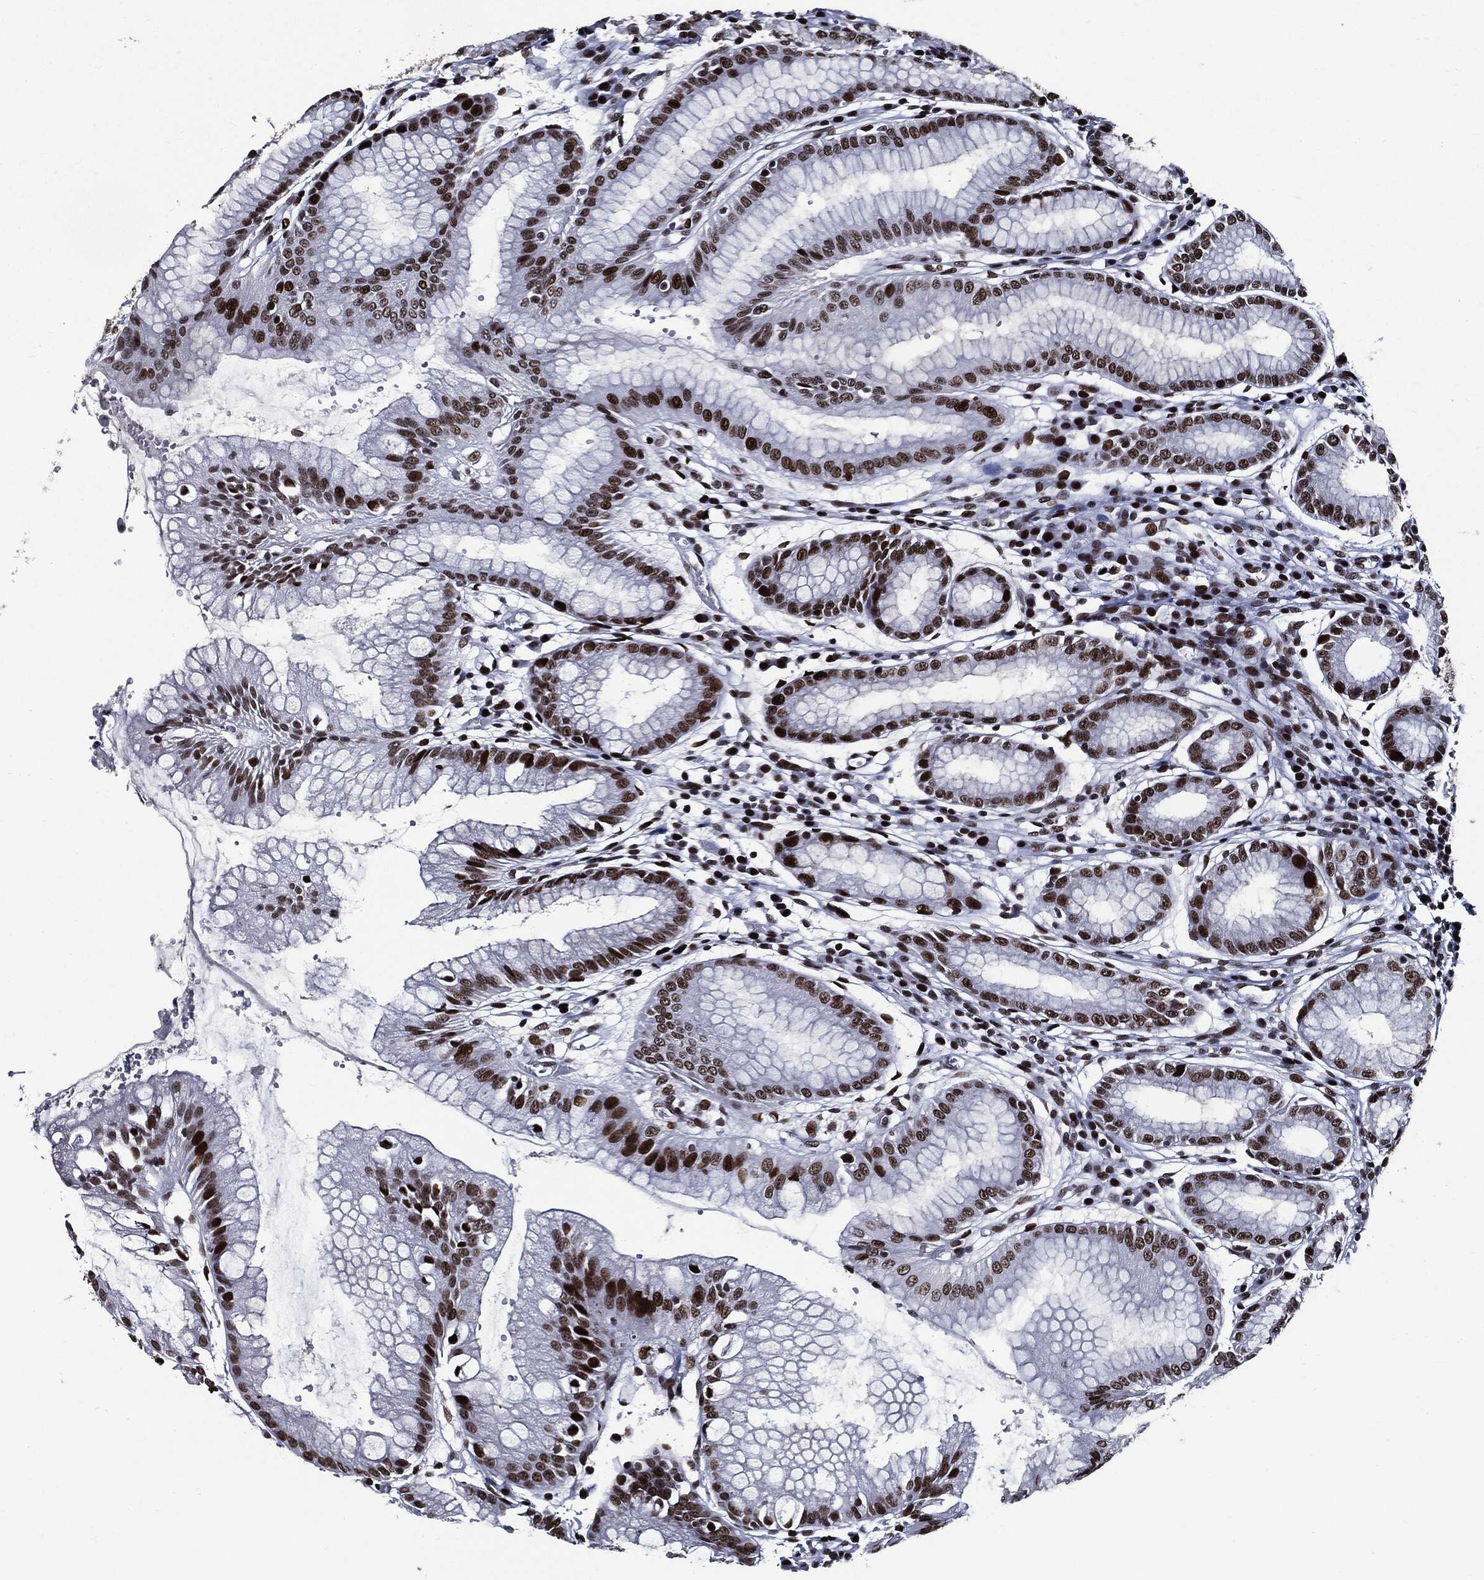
{"staining": {"intensity": "strong", "quantity": ">75%", "location": "nuclear"}, "tissue": "stomach", "cell_type": "Glandular cells", "image_type": "normal", "snomed": [{"axis": "morphology", "description": "Normal tissue, NOS"}, {"axis": "morphology", "description": "Inflammation, NOS"}, {"axis": "topography", "description": "Stomach, lower"}], "caption": "Immunohistochemistry (IHC) micrograph of unremarkable stomach: human stomach stained using immunohistochemistry (IHC) shows high levels of strong protein expression localized specifically in the nuclear of glandular cells, appearing as a nuclear brown color.", "gene": "ZFP91", "patient": {"sex": "male", "age": 59}}